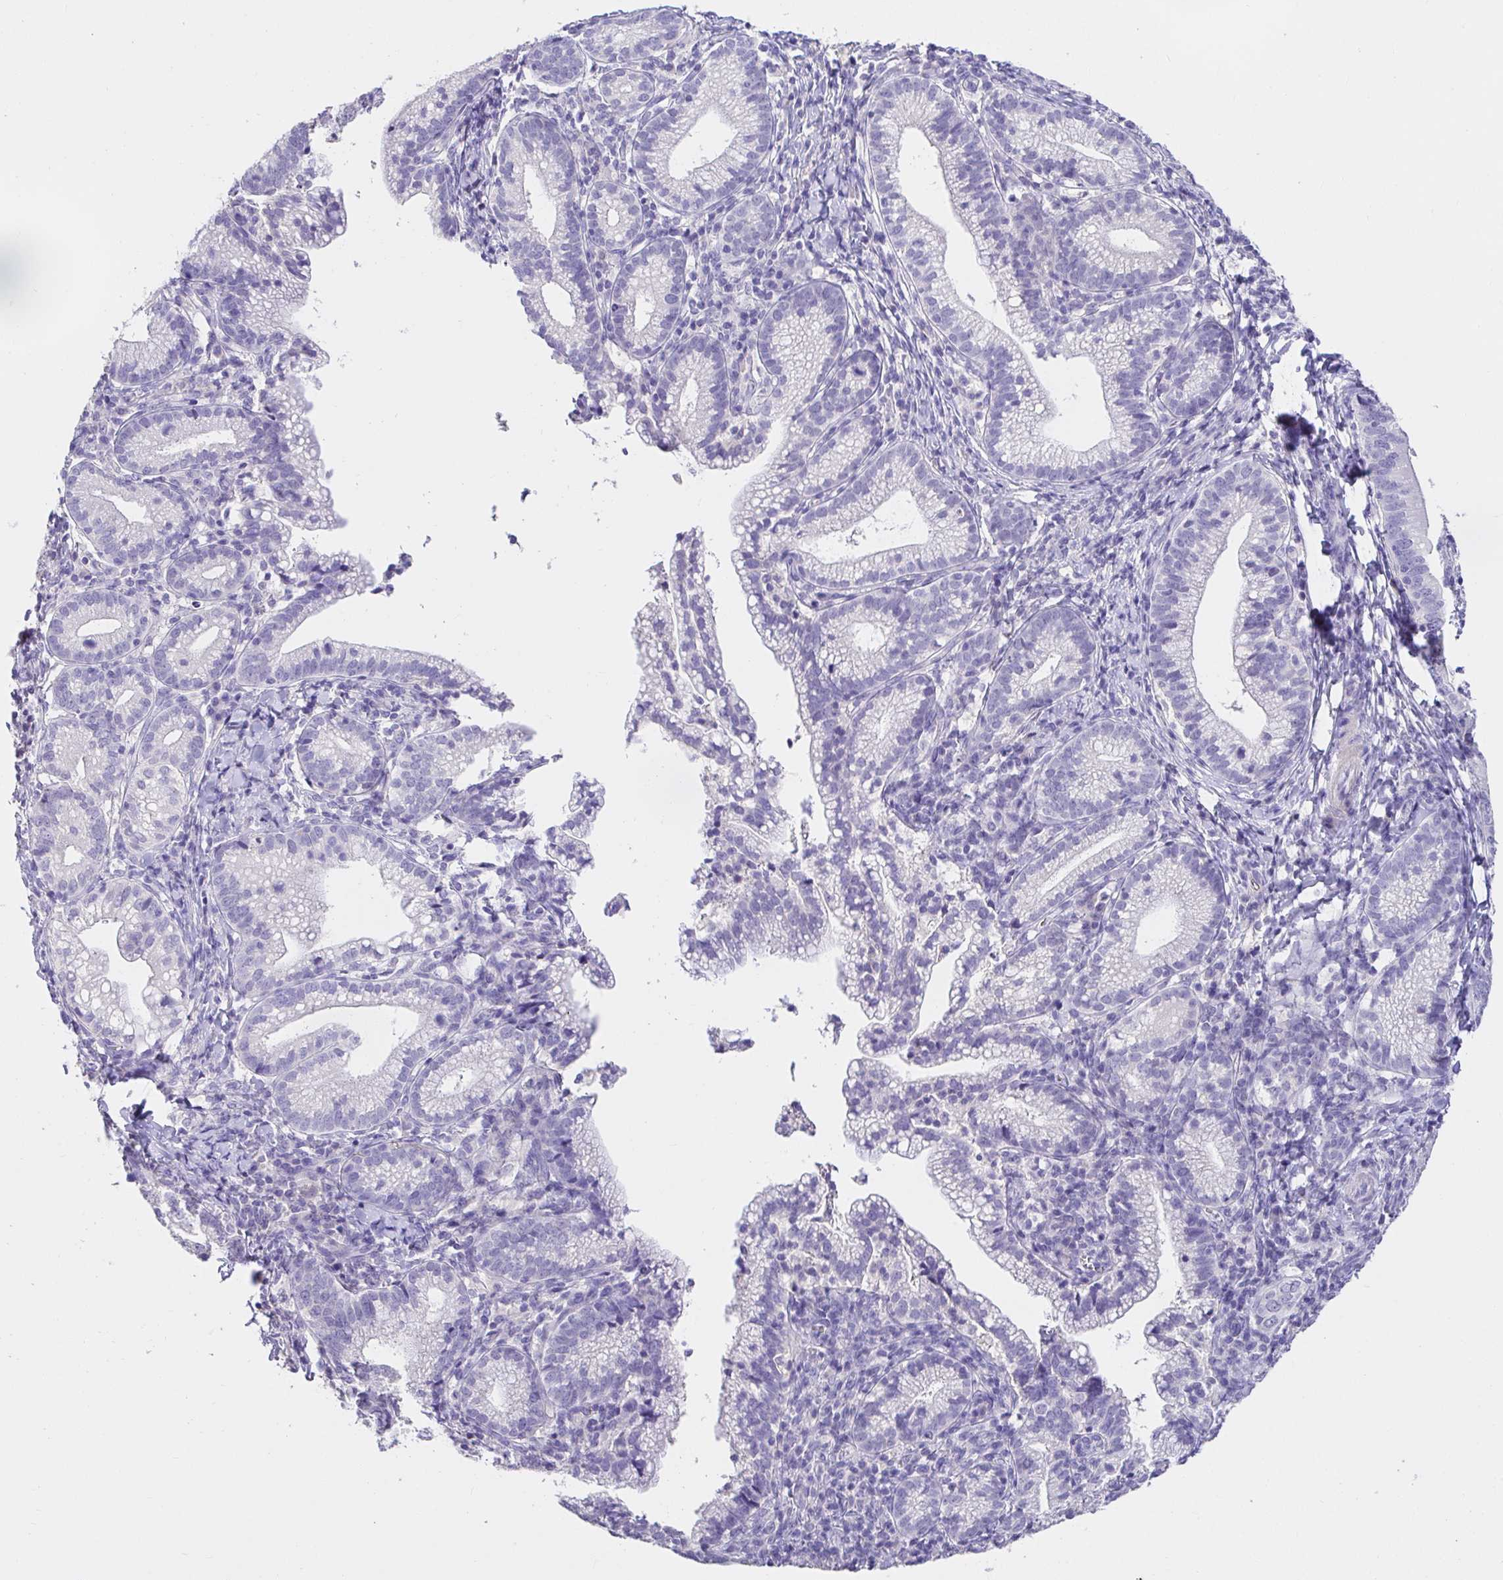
{"staining": {"intensity": "negative", "quantity": "none", "location": "none"}, "tissue": "cervical cancer", "cell_type": "Tumor cells", "image_type": "cancer", "snomed": [{"axis": "morphology", "description": "Normal tissue, NOS"}, {"axis": "morphology", "description": "Adenocarcinoma, NOS"}, {"axis": "topography", "description": "Cervix"}], "caption": "Tumor cells show no significant staining in cervical cancer.", "gene": "CDO1", "patient": {"sex": "female", "age": 44}}